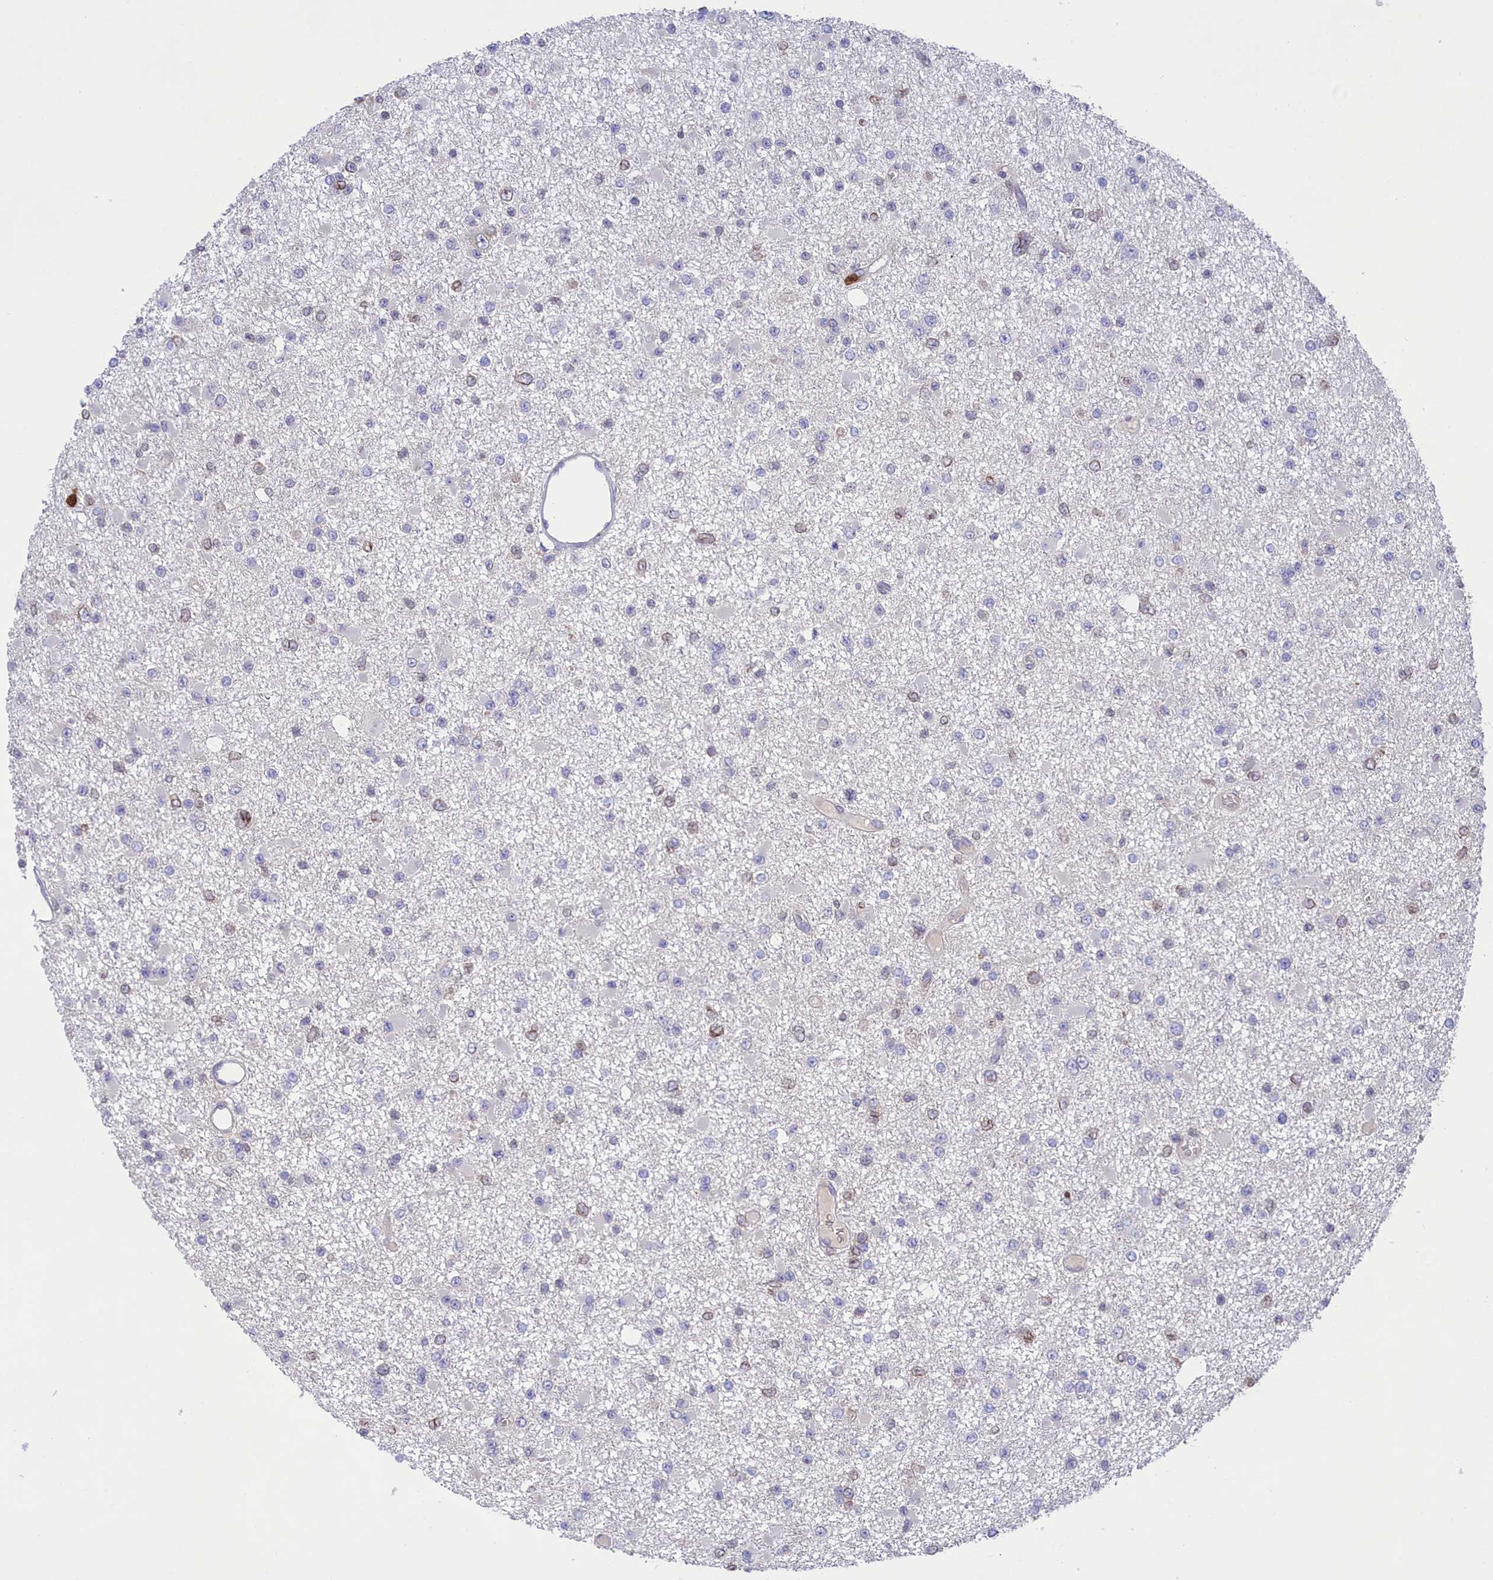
{"staining": {"intensity": "negative", "quantity": "none", "location": "none"}, "tissue": "glioma", "cell_type": "Tumor cells", "image_type": "cancer", "snomed": [{"axis": "morphology", "description": "Glioma, malignant, Low grade"}, {"axis": "topography", "description": "Brain"}], "caption": "Glioma was stained to show a protein in brown. There is no significant staining in tumor cells. (DAB (3,3'-diaminobenzidine) IHC with hematoxylin counter stain).", "gene": "PKHD1L1", "patient": {"sex": "female", "age": 22}}